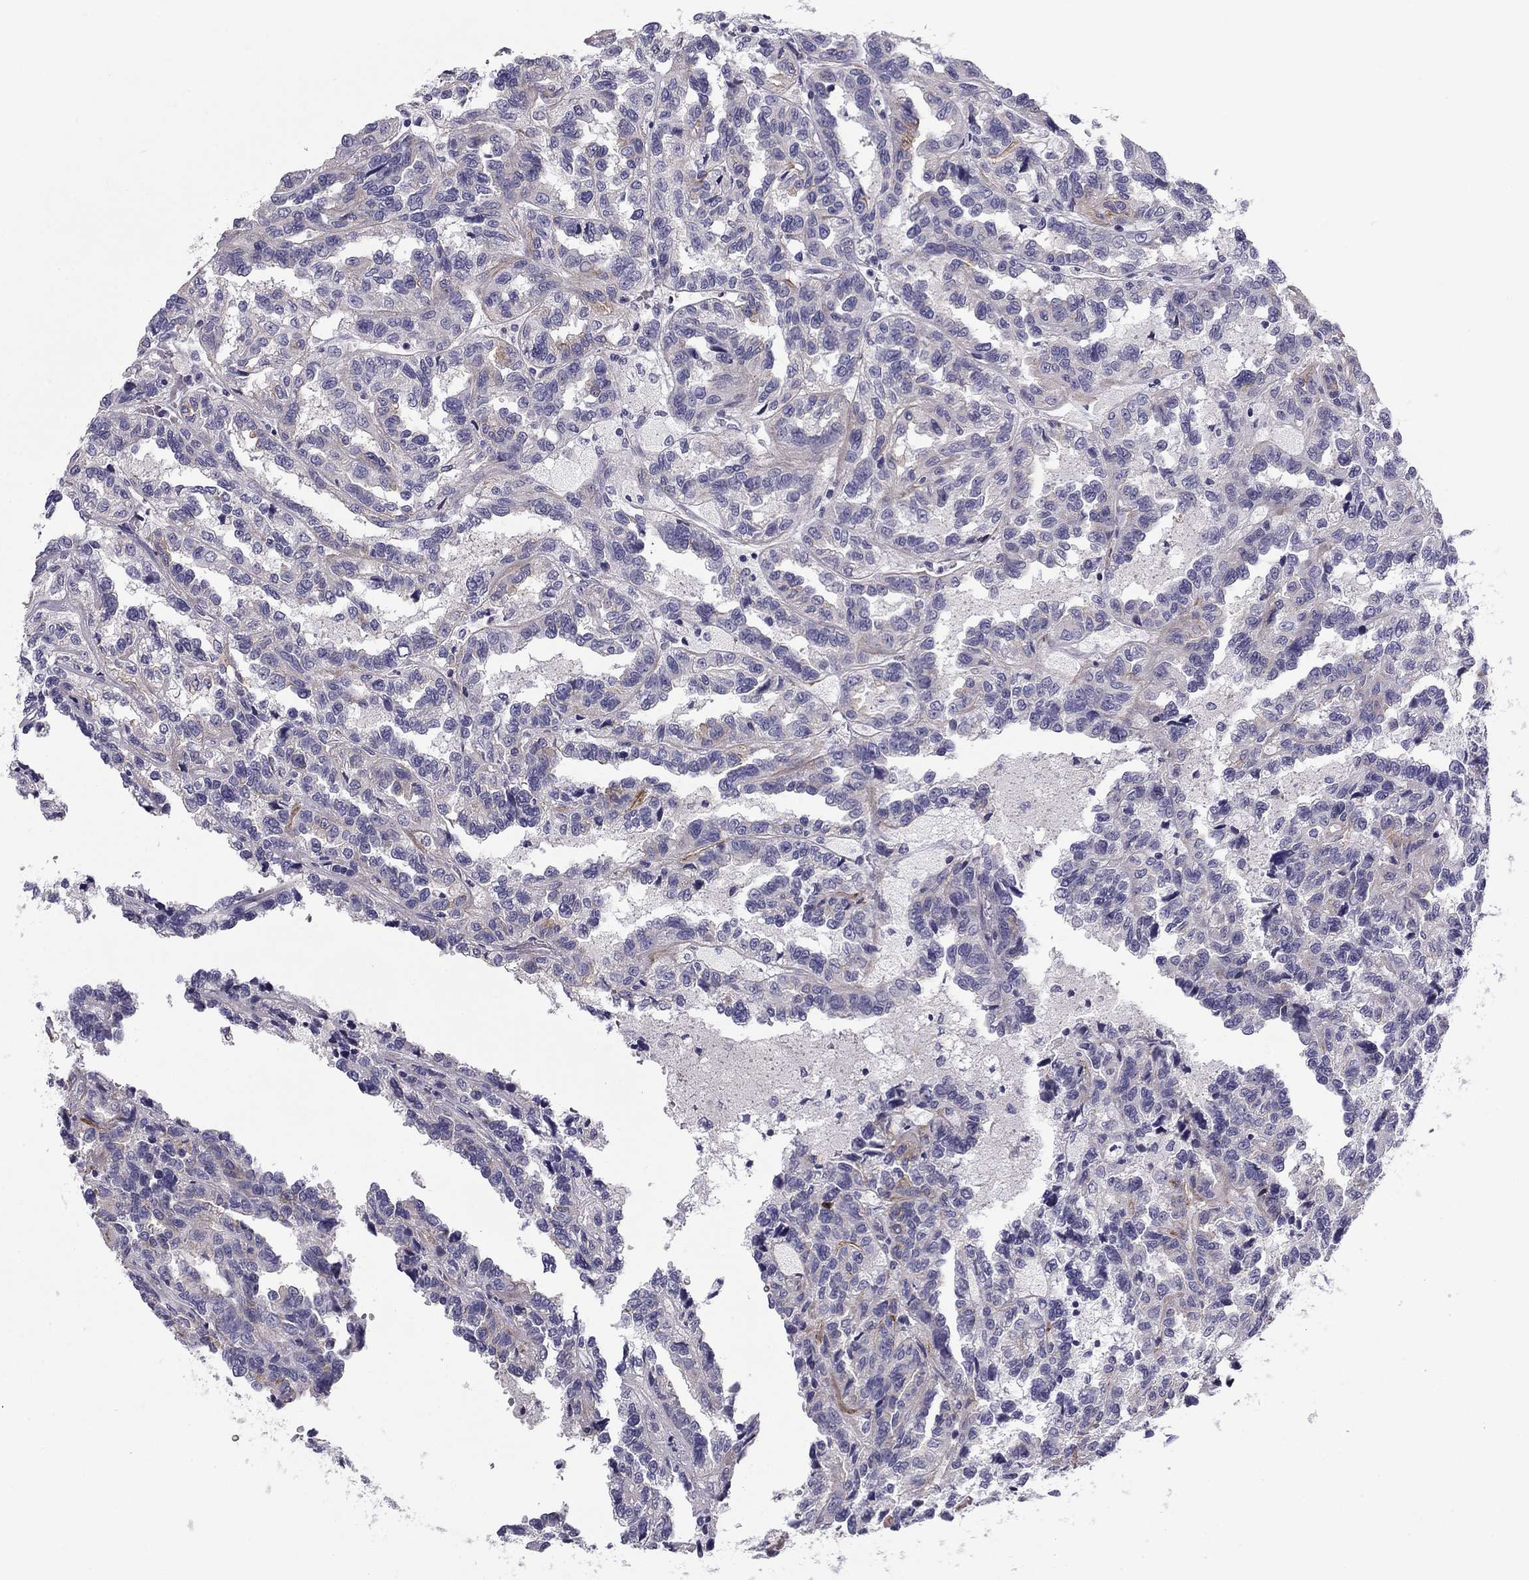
{"staining": {"intensity": "negative", "quantity": "none", "location": "none"}, "tissue": "renal cancer", "cell_type": "Tumor cells", "image_type": "cancer", "snomed": [{"axis": "morphology", "description": "Adenocarcinoma, NOS"}, {"axis": "topography", "description": "Kidney"}], "caption": "The photomicrograph displays no significant expression in tumor cells of renal cancer (adenocarcinoma).", "gene": "FLNC", "patient": {"sex": "male", "age": 79}}